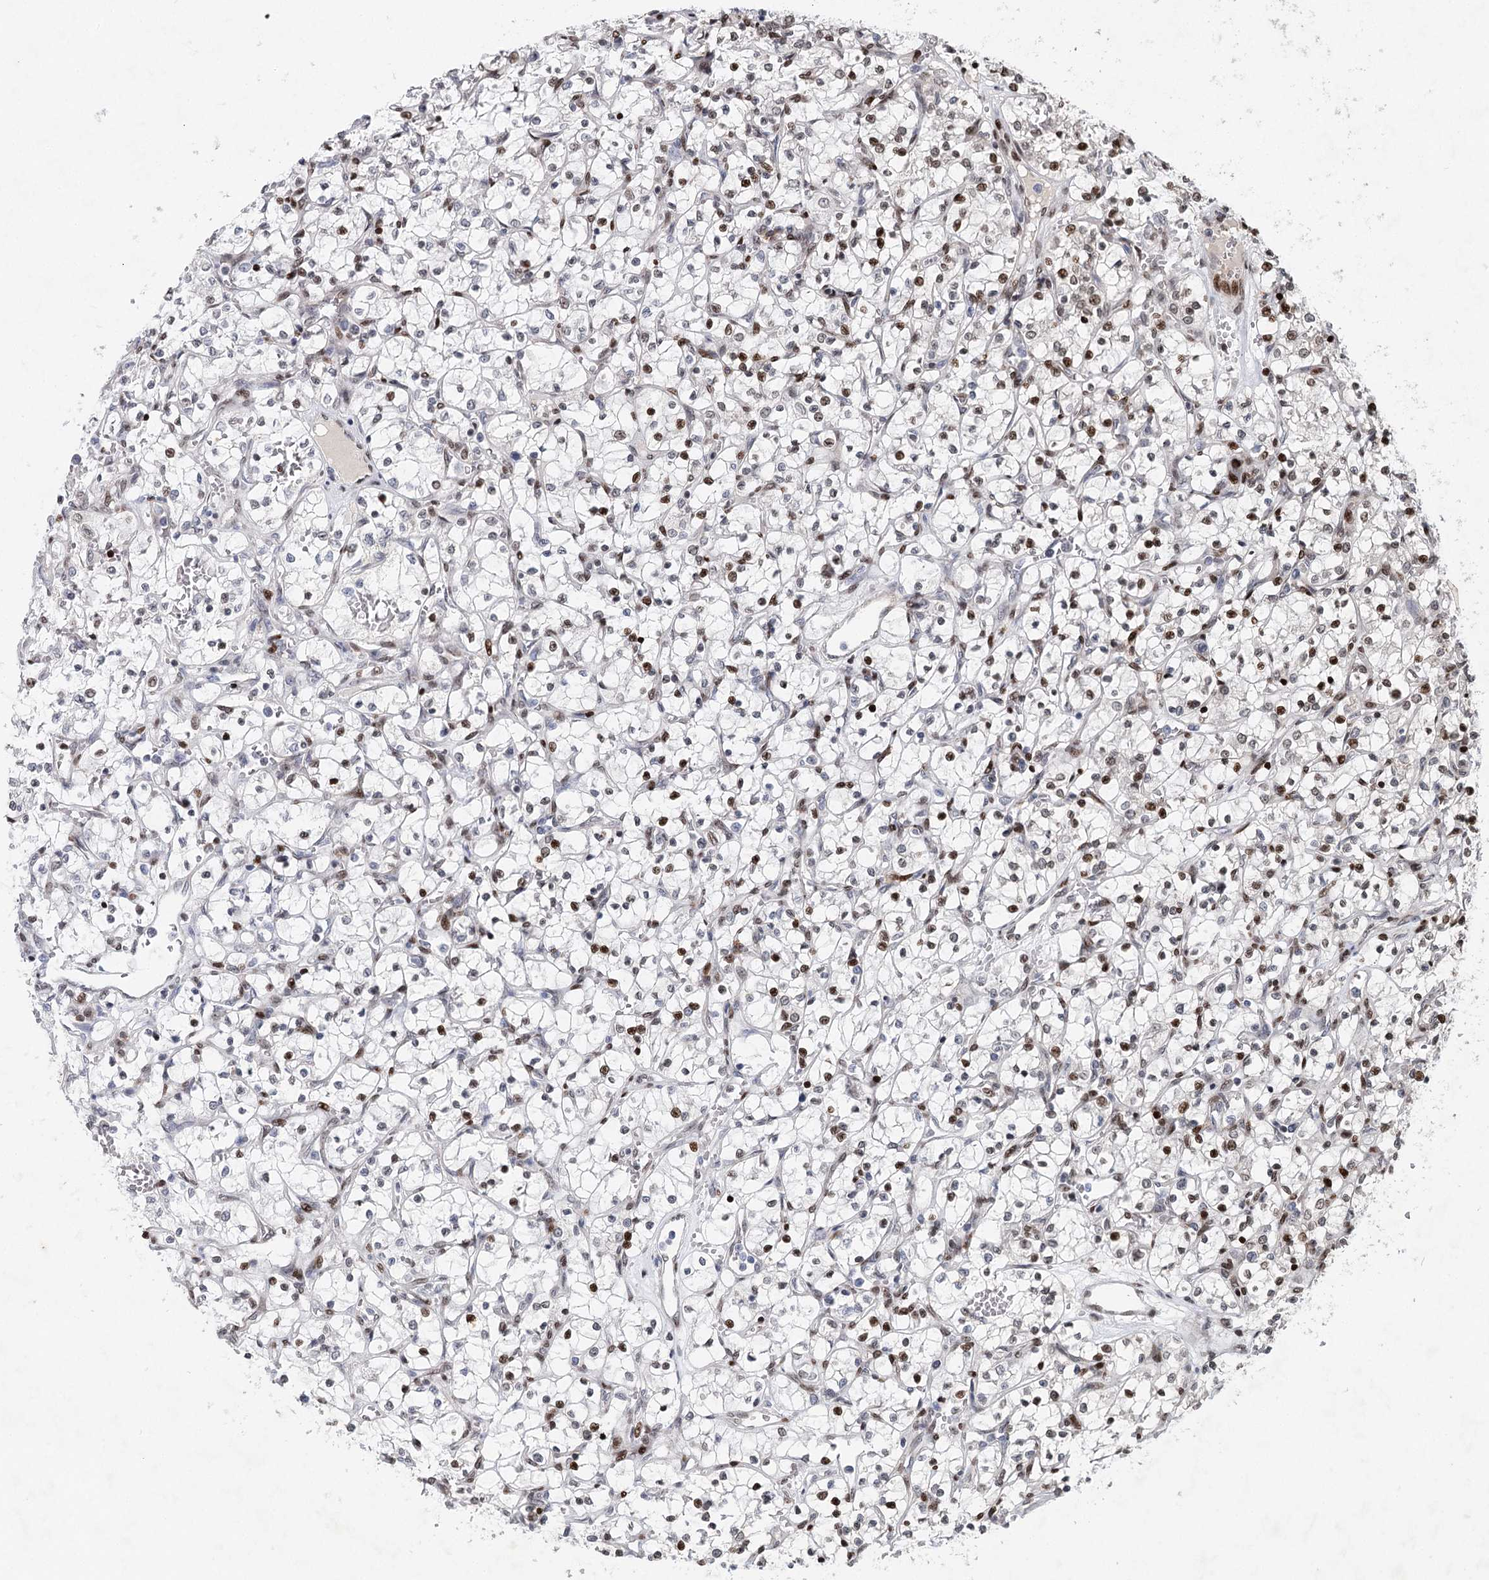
{"staining": {"intensity": "moderate", "quantity": "<25%", "location": "nuclear"}, "tissue": "renal cancer", "cell_type": "Tumor cells", "image_type": "cancer", "snomed": [{"axis": "morphology", "description": "Adenocarcinoma, NOS"}, {"axis": "topography", "description": "Kidney"}], "caption": "Renal adenocarcinoma was stained to show a protein in brown. There is low levels of moderate nuclear staining in about <25% of tumor cells.", "gene": "FRMD4A", "patient": {"sex": "female", "age": 69}}